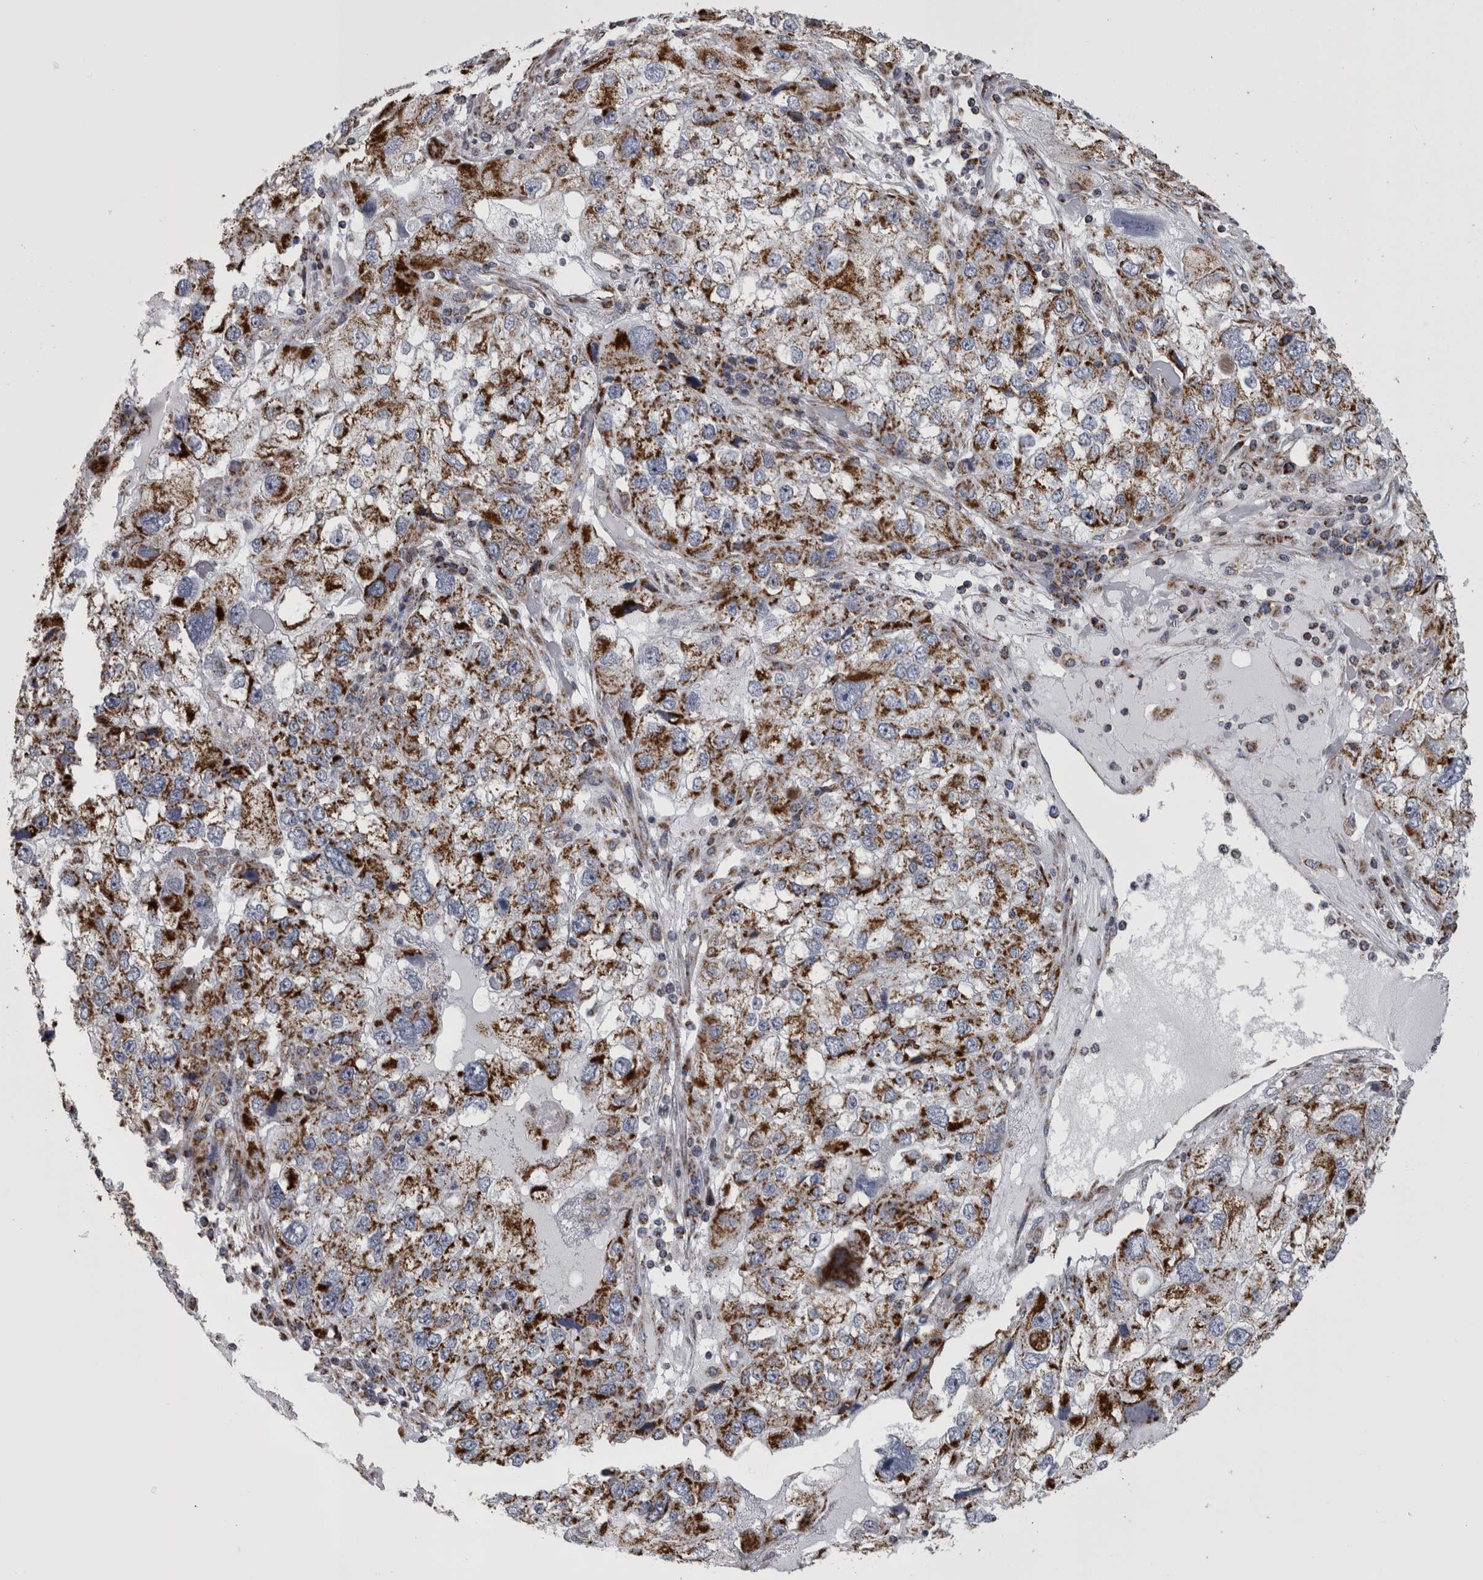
{"staining": {"intensity": "strong", "quantity": ">75%", "location": "cytoplasmic/membranous"}, "tissue": "endometrial cancer", "cell_type": "Tumor cells", "image_type": "cancer", "snomed": [{"axis": "morphology", "description": "Adenocarcinoma, NOS"}, {"axis": "topography", "description": "Endometrium"}], "caption": "The photomicrograph displays immunohistochemical staining of endometrial adenocarcinoma. There is strong cytoplasmic/membranous positivity is appreciated in about >75% of tumor cells.", "gene": "MDH2", "patient": {"sex": "female", "age": 49}}